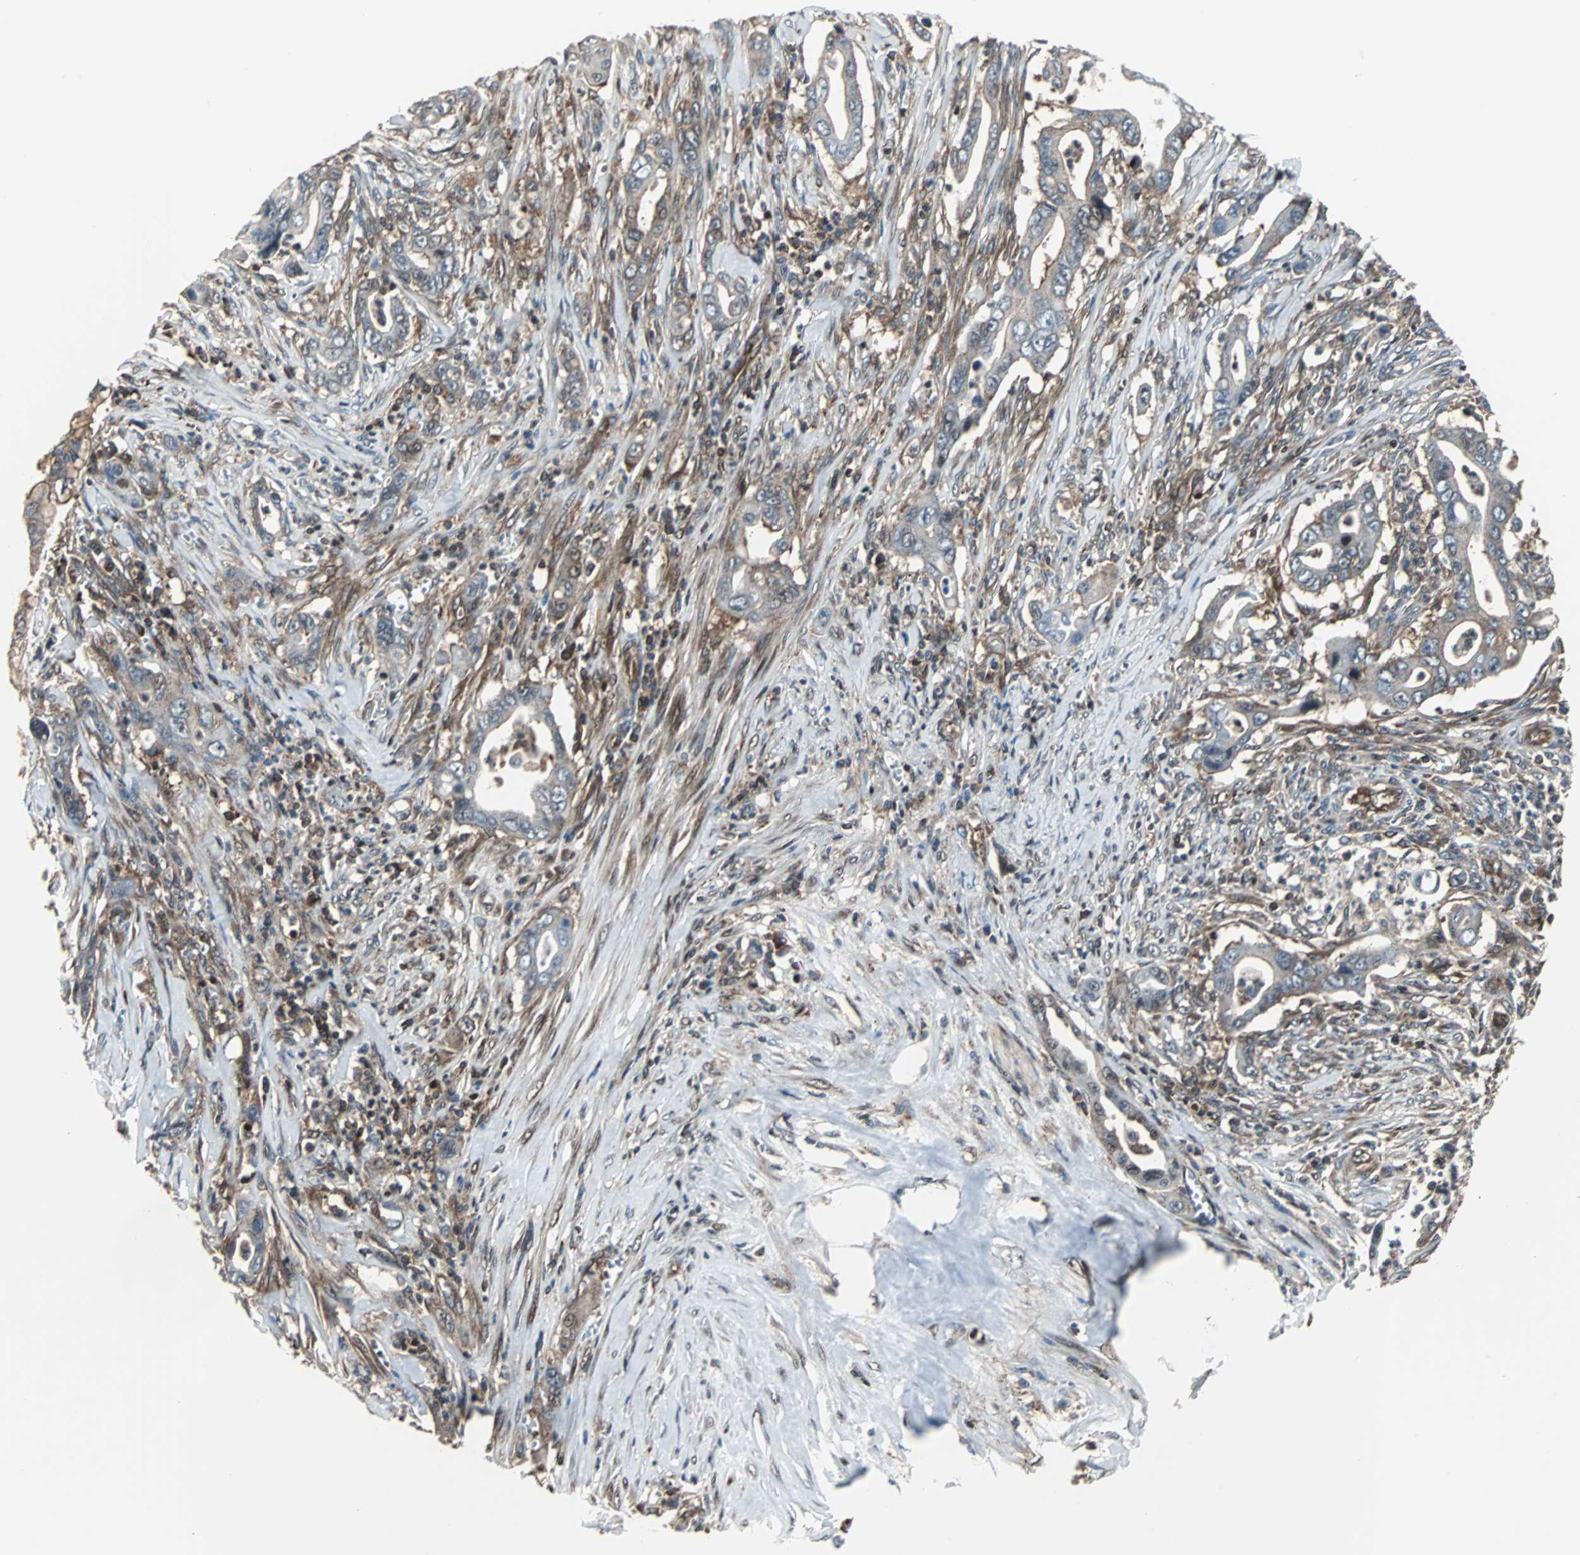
{"staining": {"intensity": "moderate", "quantity": ">75%", "location": "cytoplasmic/membranous"}, "tissue": "pancreatic cancer", "cell_type": "Tumor cells", "image_type": "cancer", "snomed": [{"axis": "morphology", "description": "Adenocarcinoma, NOS"}, {"axis": "topography", "description": "Pancreas"}], "caption": "Adenocarcinoma (pancreatic) was stained to show a protein in brown. There is medium levels of moderate cytoplasmic/membranous expression in about >75% of tumor cells. Using DAB (3,3'-diaminobenzidine) (brown) and hematoxylin (blue) stains, captured at high magnification using brightfield microscopy.", "gene": "RELA", "patient": {"sex": "male", "age": 59}}